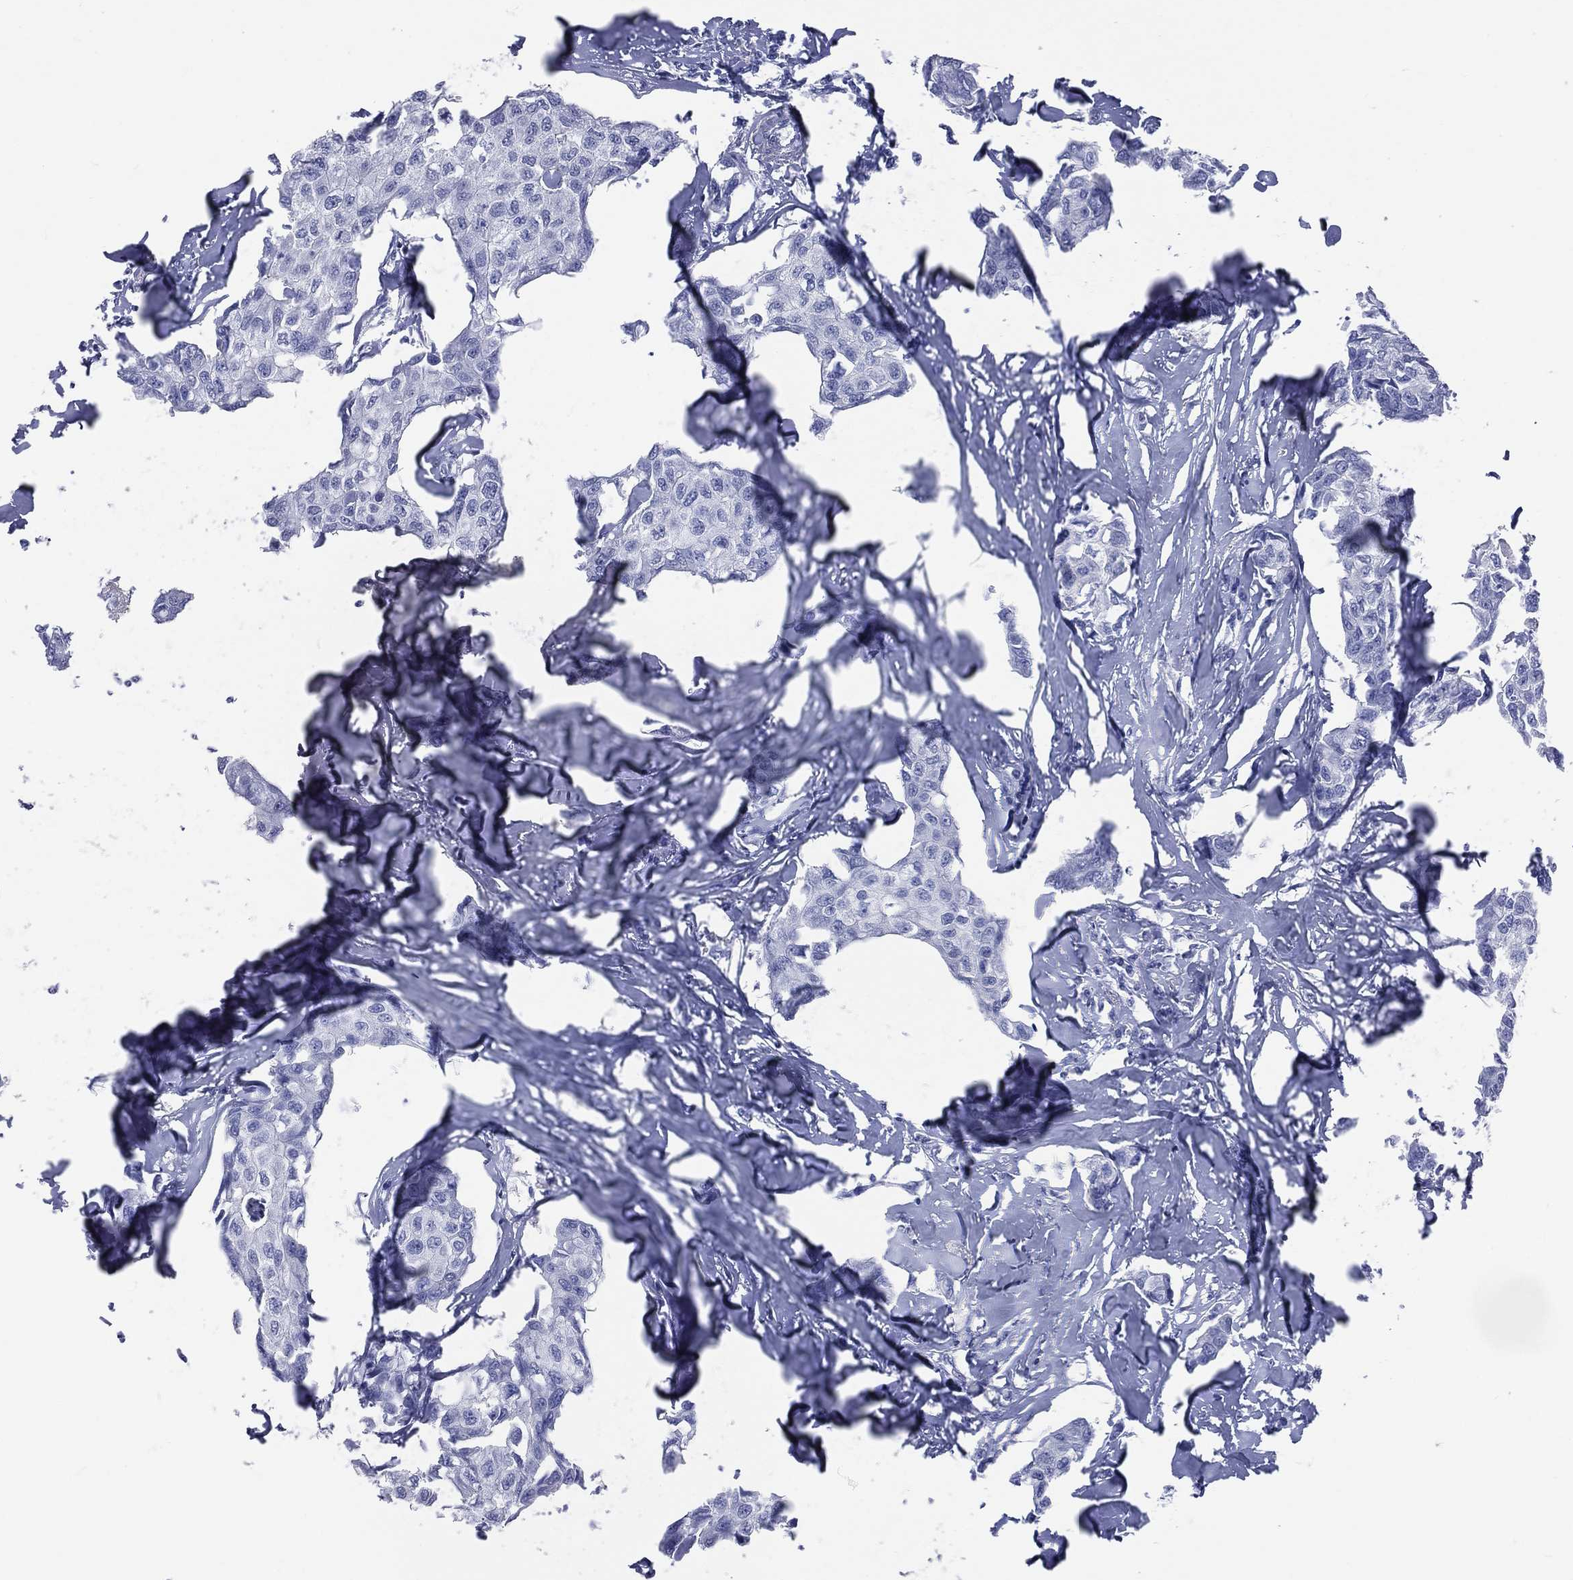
{"staining": {"intensity": "negative", "quantity": "none", "location": "none"}, "tissue": "breast cancer", "cell_type": "Tumor cells", "image_type": "cancer", "snomed": [{"axis": "morphology", "description": "Duct carcinoma"}, {"axis": "topography", "description": "Breast"}], "caption": "Immunohistochemical staining of invasive ductal carcinoma (breast) shows no significant staining in tumor cells.", "gene": "PGLYRP1", "patient": {"sex": "female", "age": 80}}